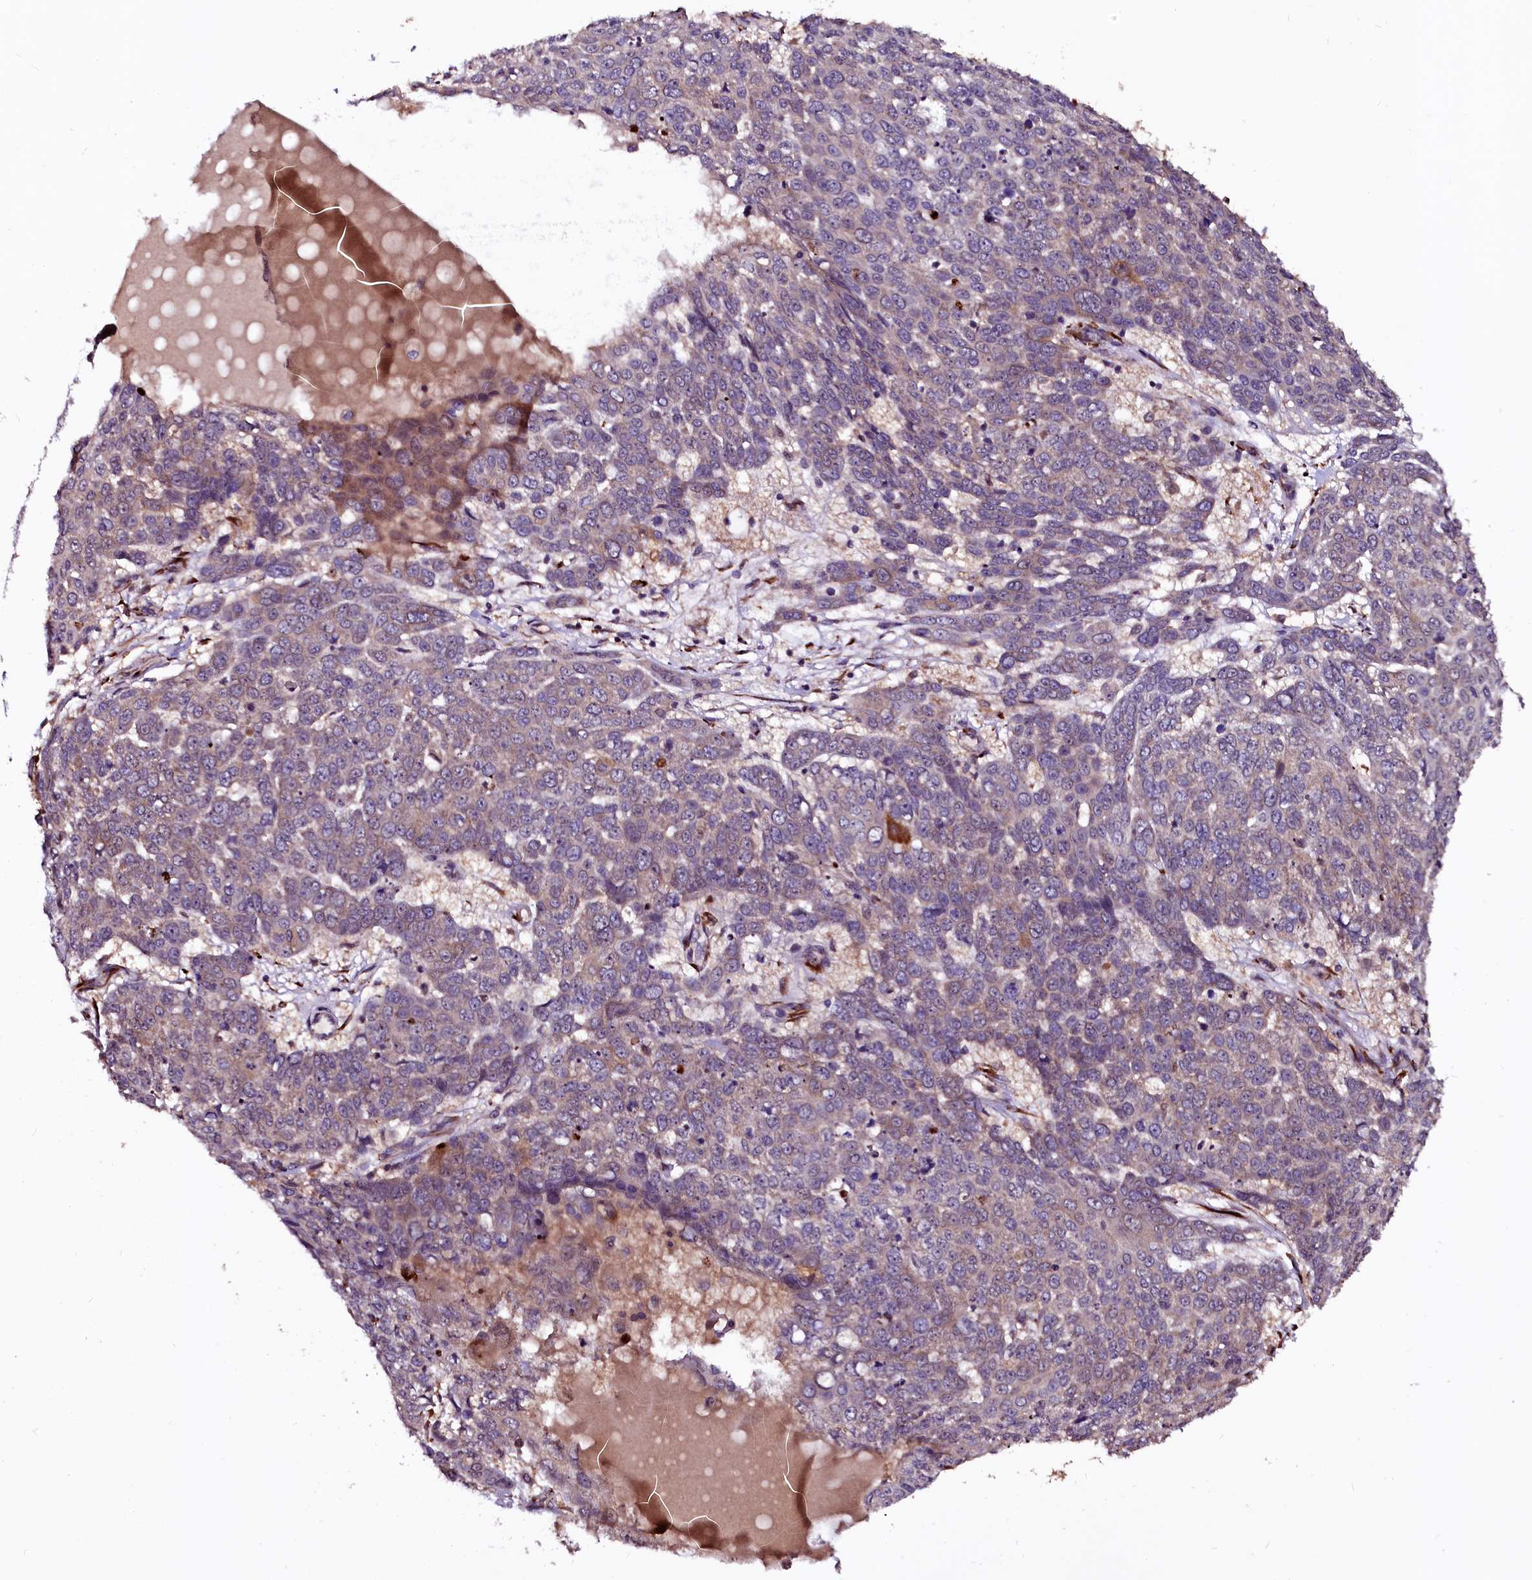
{"staining": {"intensity": "weak", "quantity": "<25%", "location": "cytoplasmic/membranous"}, "tissue": "skin cancer", "cell_type": "Tumor cells", "image_type": "cancer", "snomed": [{"axis": "morphology", "description": "Squamous cell carcinoma, NOS"}, {"axis": "topography", "description": "Skin"}], "caption": "A histopathology image of human squamous cell carcinoma (skin) is negative for staining in tumor cells.", "gene": "N4BP1", "patient": {"sex": "male", "age": 71}}